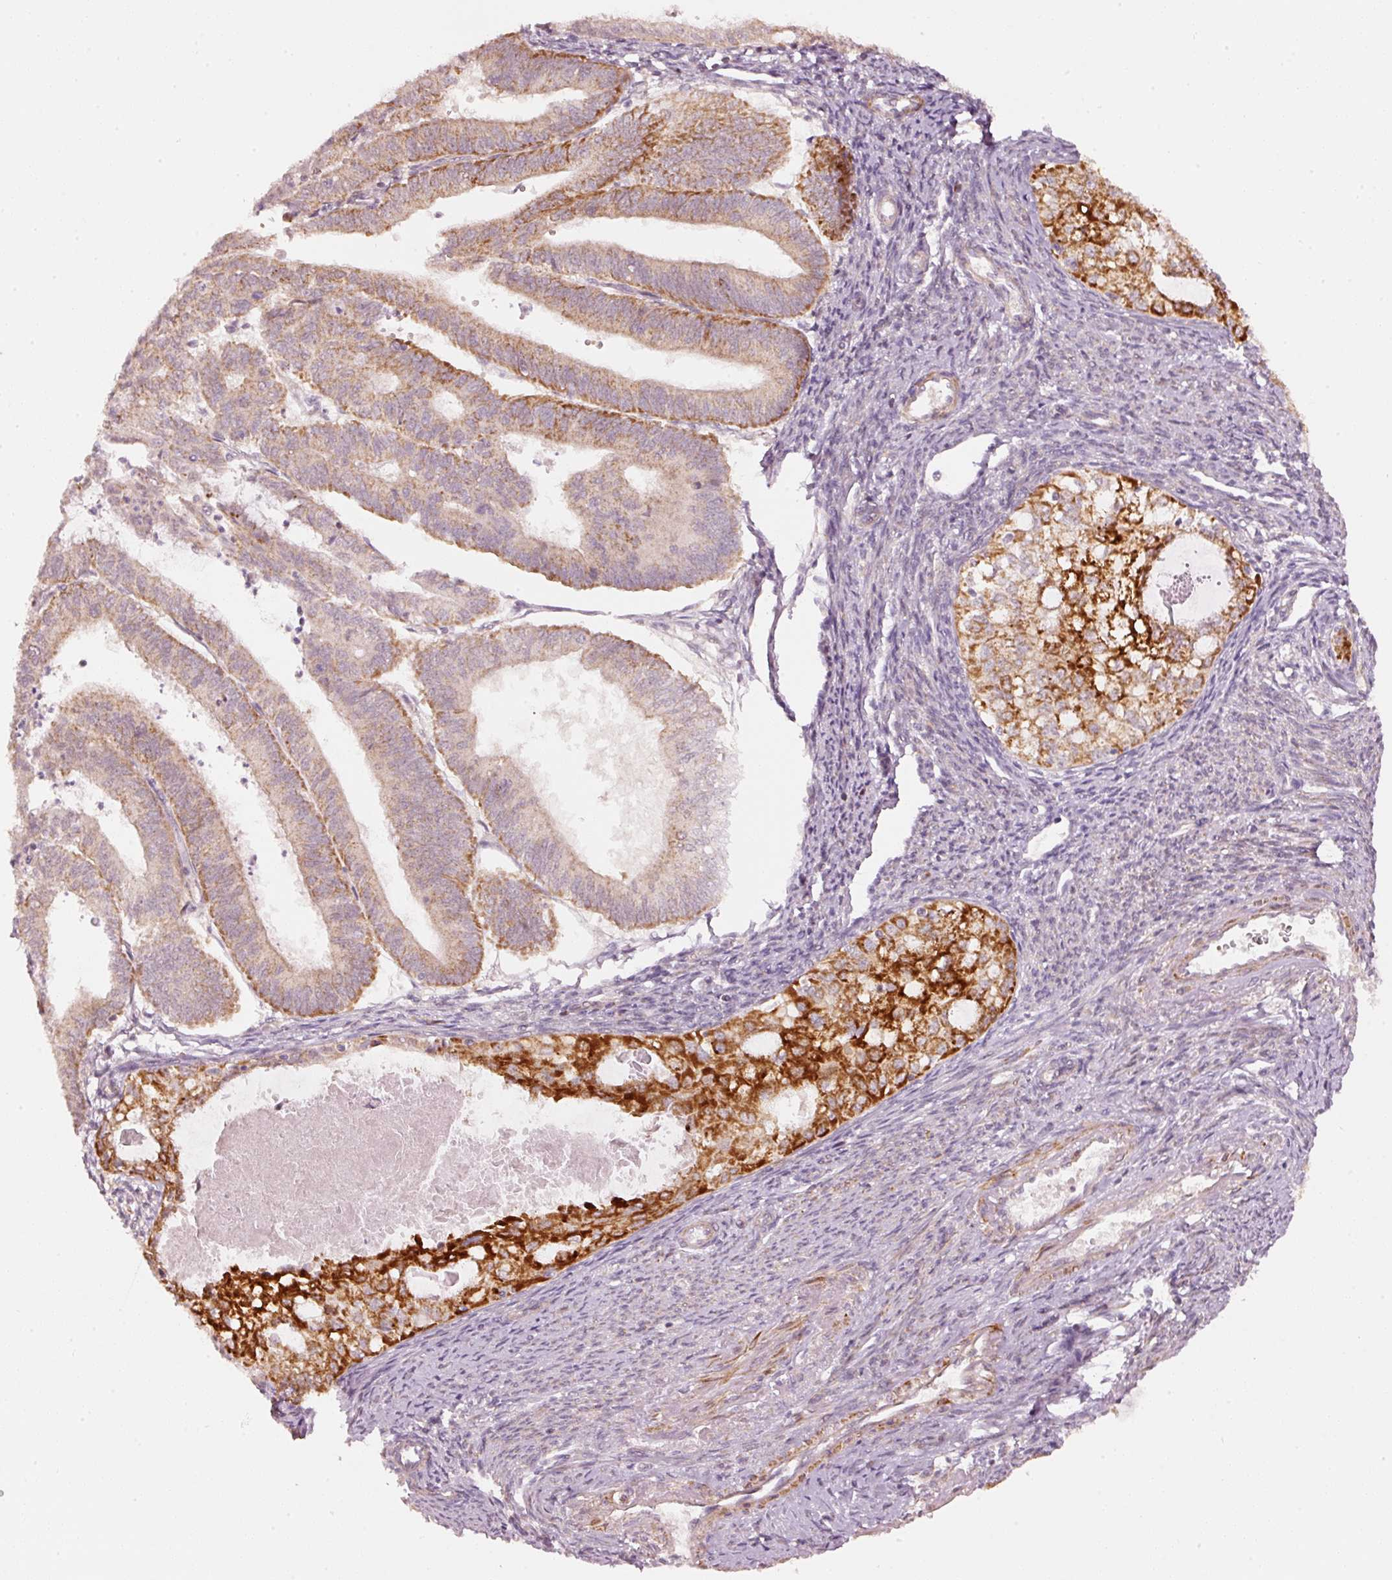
{"staining": {"intensity": "strong", "quantity": "25%-75%", "location": "cytoplasmic/membranous"}, "tissue": "endometrial cancer", "cell_type": "Tumor cells", "image_type": "cancer", "snomed": [{"axis": "morphology", "description": "Adenocarcinoma, NOS"}, {"axis": "topography", "description": "Endometrium"}], "caption": "Protein expression analysis of endometrial cancer shows strong cytoplasmic/membranous staining in approximately 25%-75% of tumor cells.", "gene": "ARHGAP22", "patient": {"sex": "female", "age": 70}}